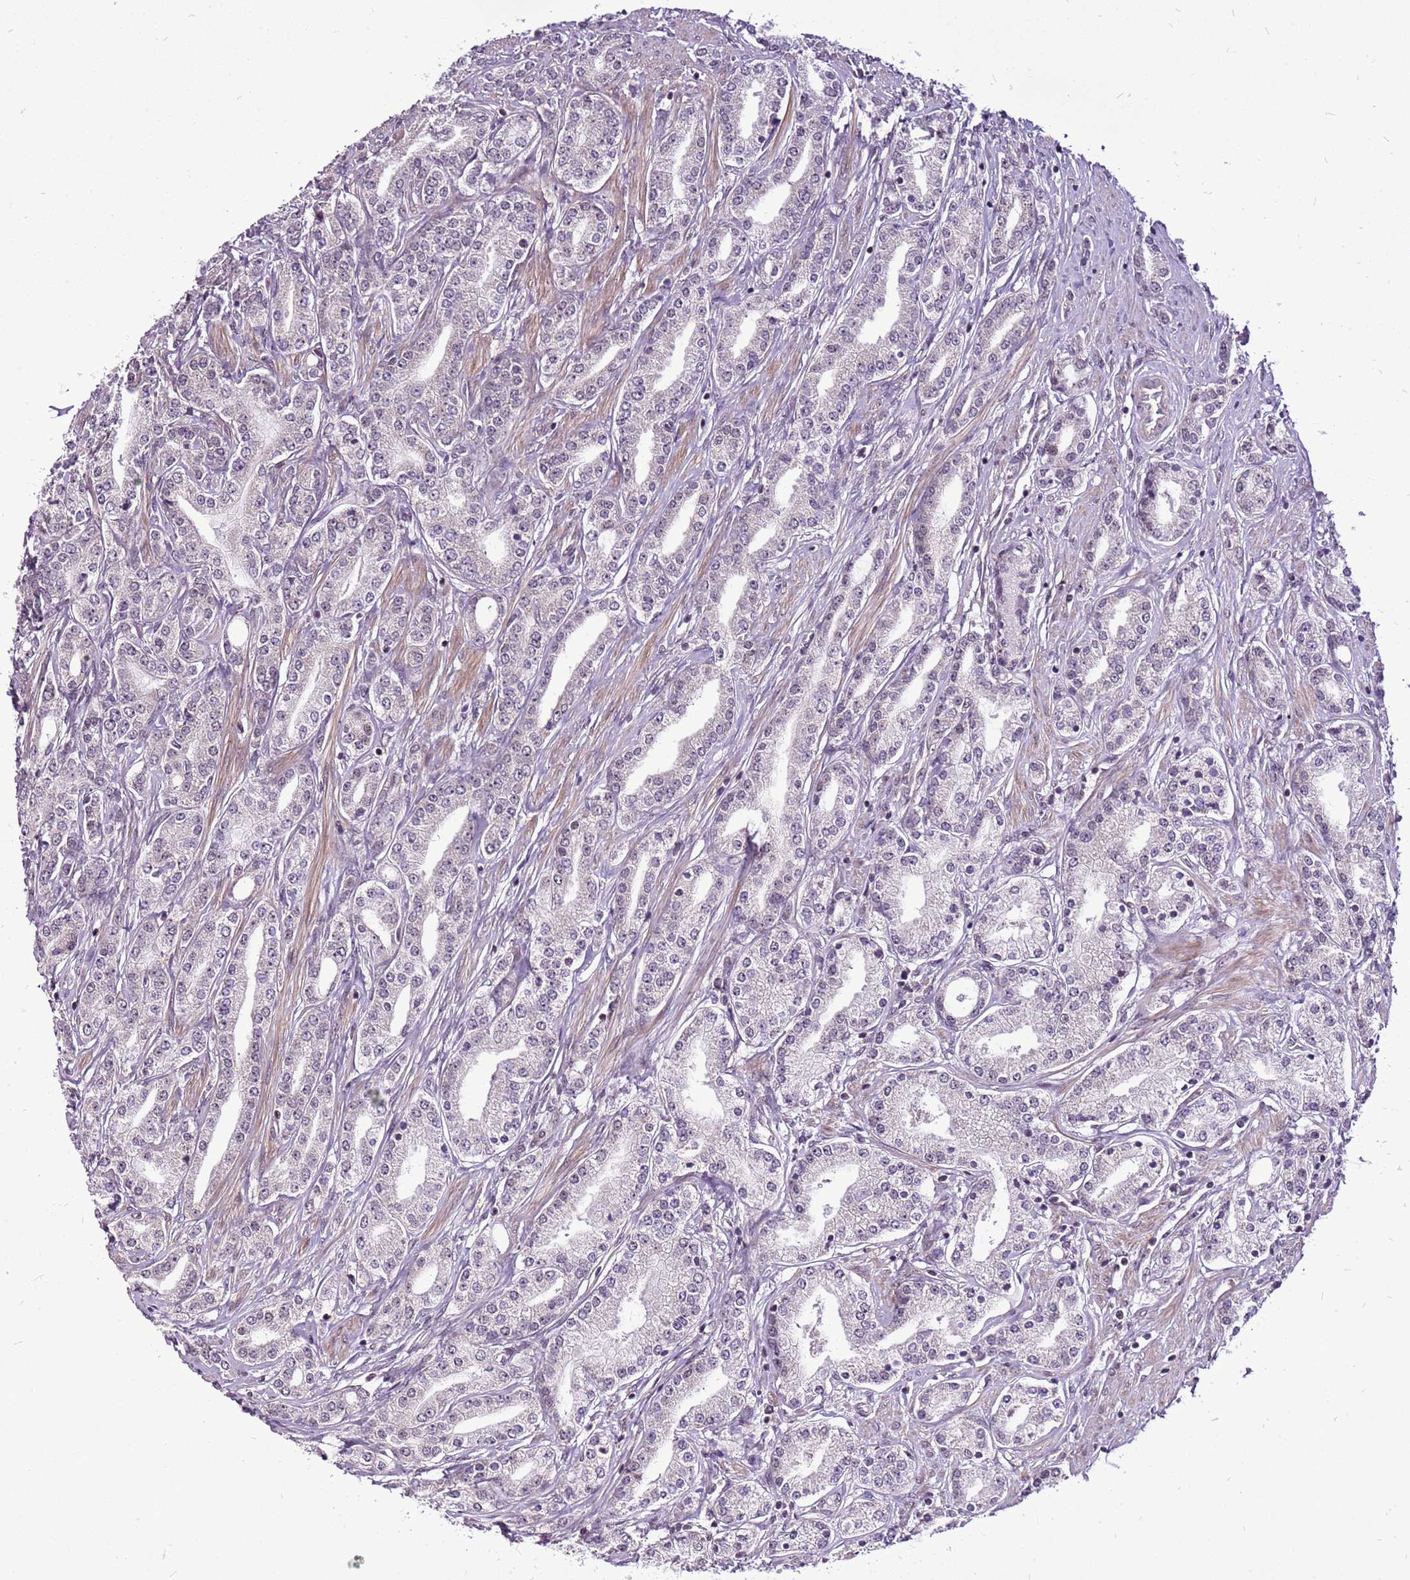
{"staining": {"intensity": "negative", "quantity": "none", "location": "none"}, "tissue": "prostate cancer", "cell_type": "Tumor cells", "image_type": "cancer", "snomed": [{"axis": "morphology", "description": "Adenocarcinoma, High grade"}, {"axis": "topography", "description": "Prostate"}], "caption": "A photomicrograph of adenocarcinoma (high-grade) (prostate) stained for a protein shows no brown staining in tumor cells.", "gene": "CCDC166", "patient": {"sex": "male", "age": 66}}